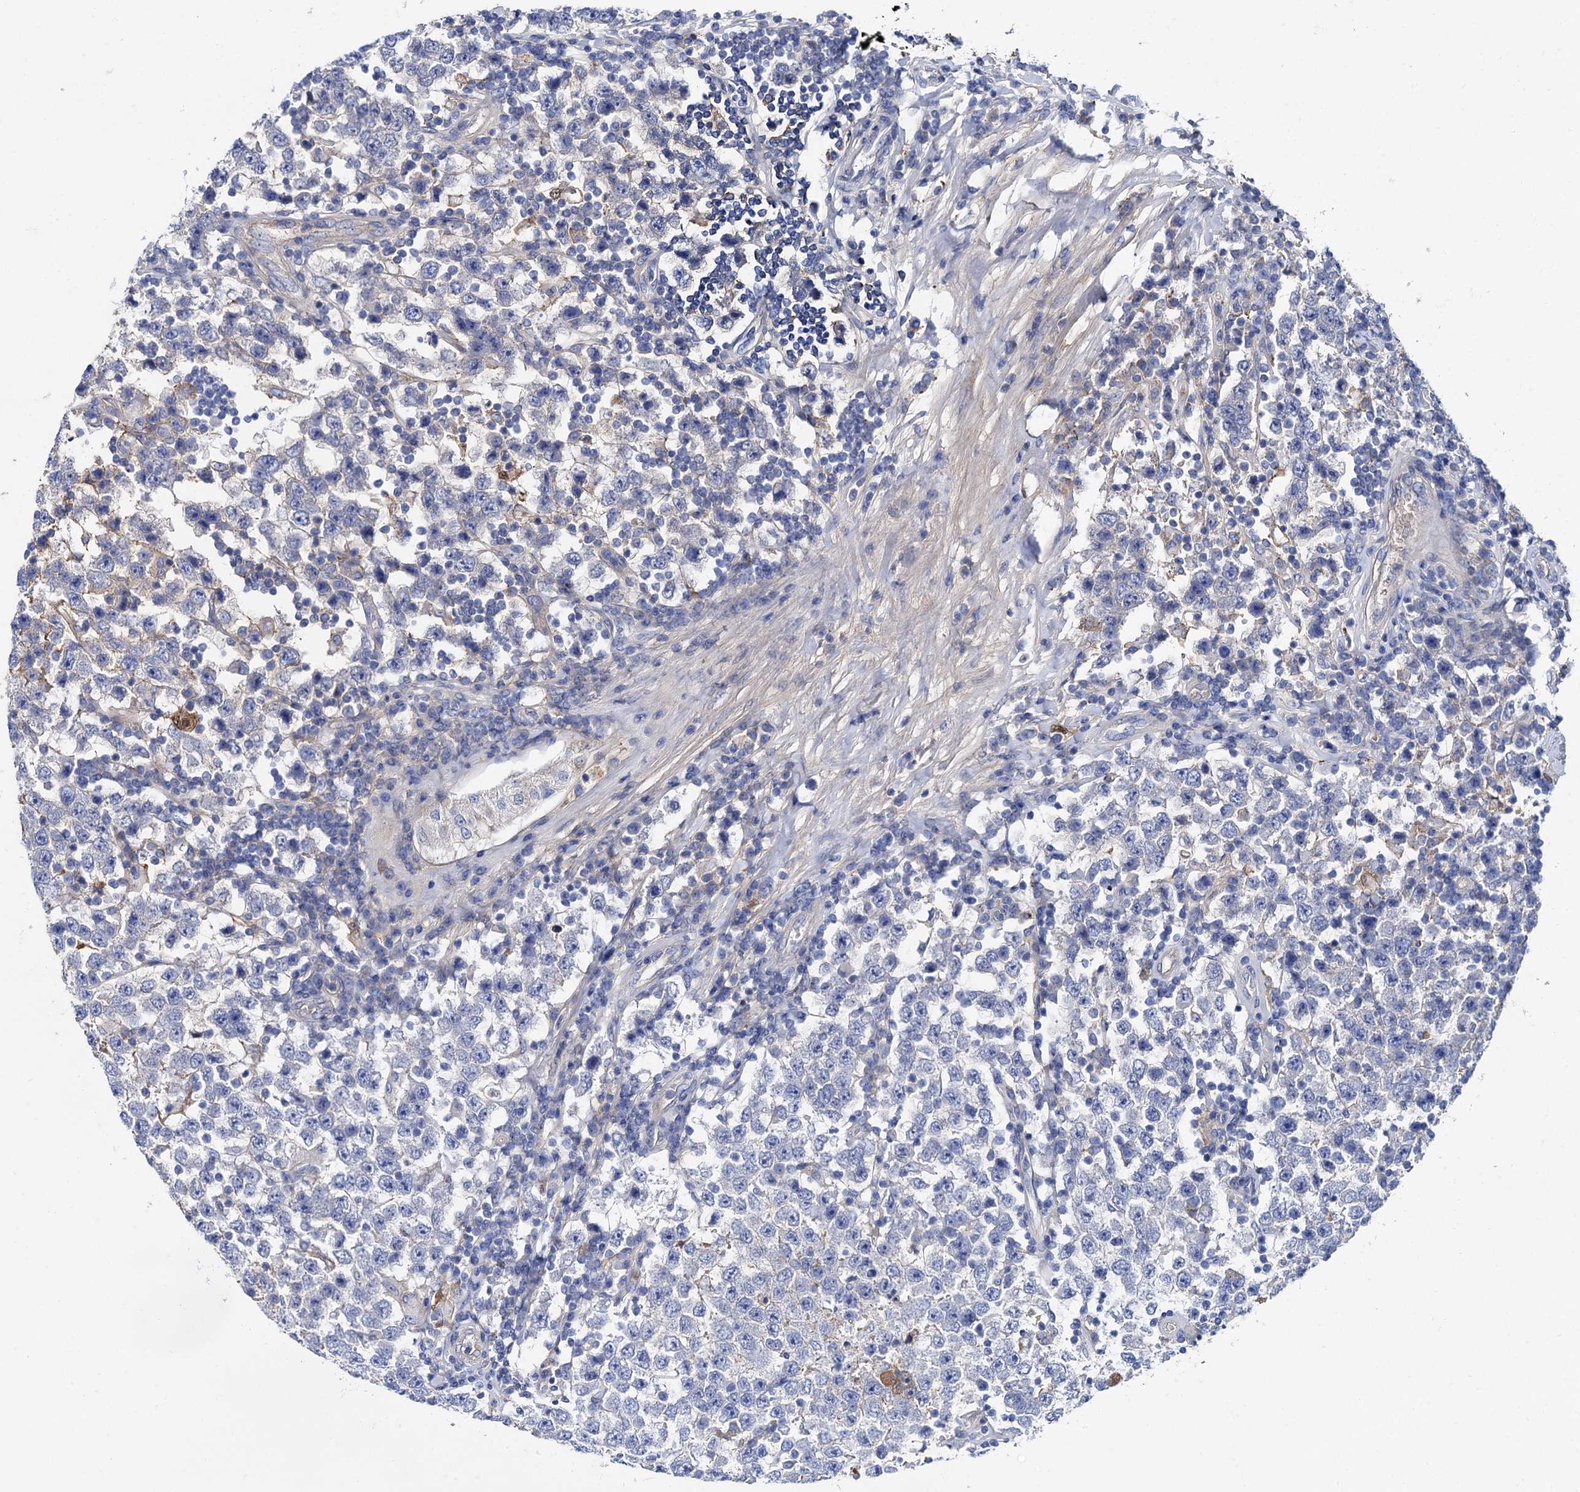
{"staining": {"intensity": "negative", "quantity": "none", "location": "none"}, "tissue": "testis cancer", "cell_type": "Tumor cells", "image_type": "cancer", "snomed": [{"axis": "morphology", "description": "Normal tissue, NOS"}, {"axis": "morphology", "description": "Urothelial carcinoma, High grade"}, {"axis": "morphology", "description": "Seminoma, NOS"}, {"axis": "morphology", "description": "Carcinoma, Embryonal, NOS"}, {"axis": "topography", "description": "Urinary bladder"}, {"axis": "topography", "description": "Testis"}], "caption": "DAB immunohistochemical staining of testis cancer (urothelial carcinoma (high-grade)) demonstrates no significant staining in tumor cells. (IHC, brightfield microscopy, high magnification).", "gene": "TMEM72", "patient": {"sex": "male", "age": 41}}